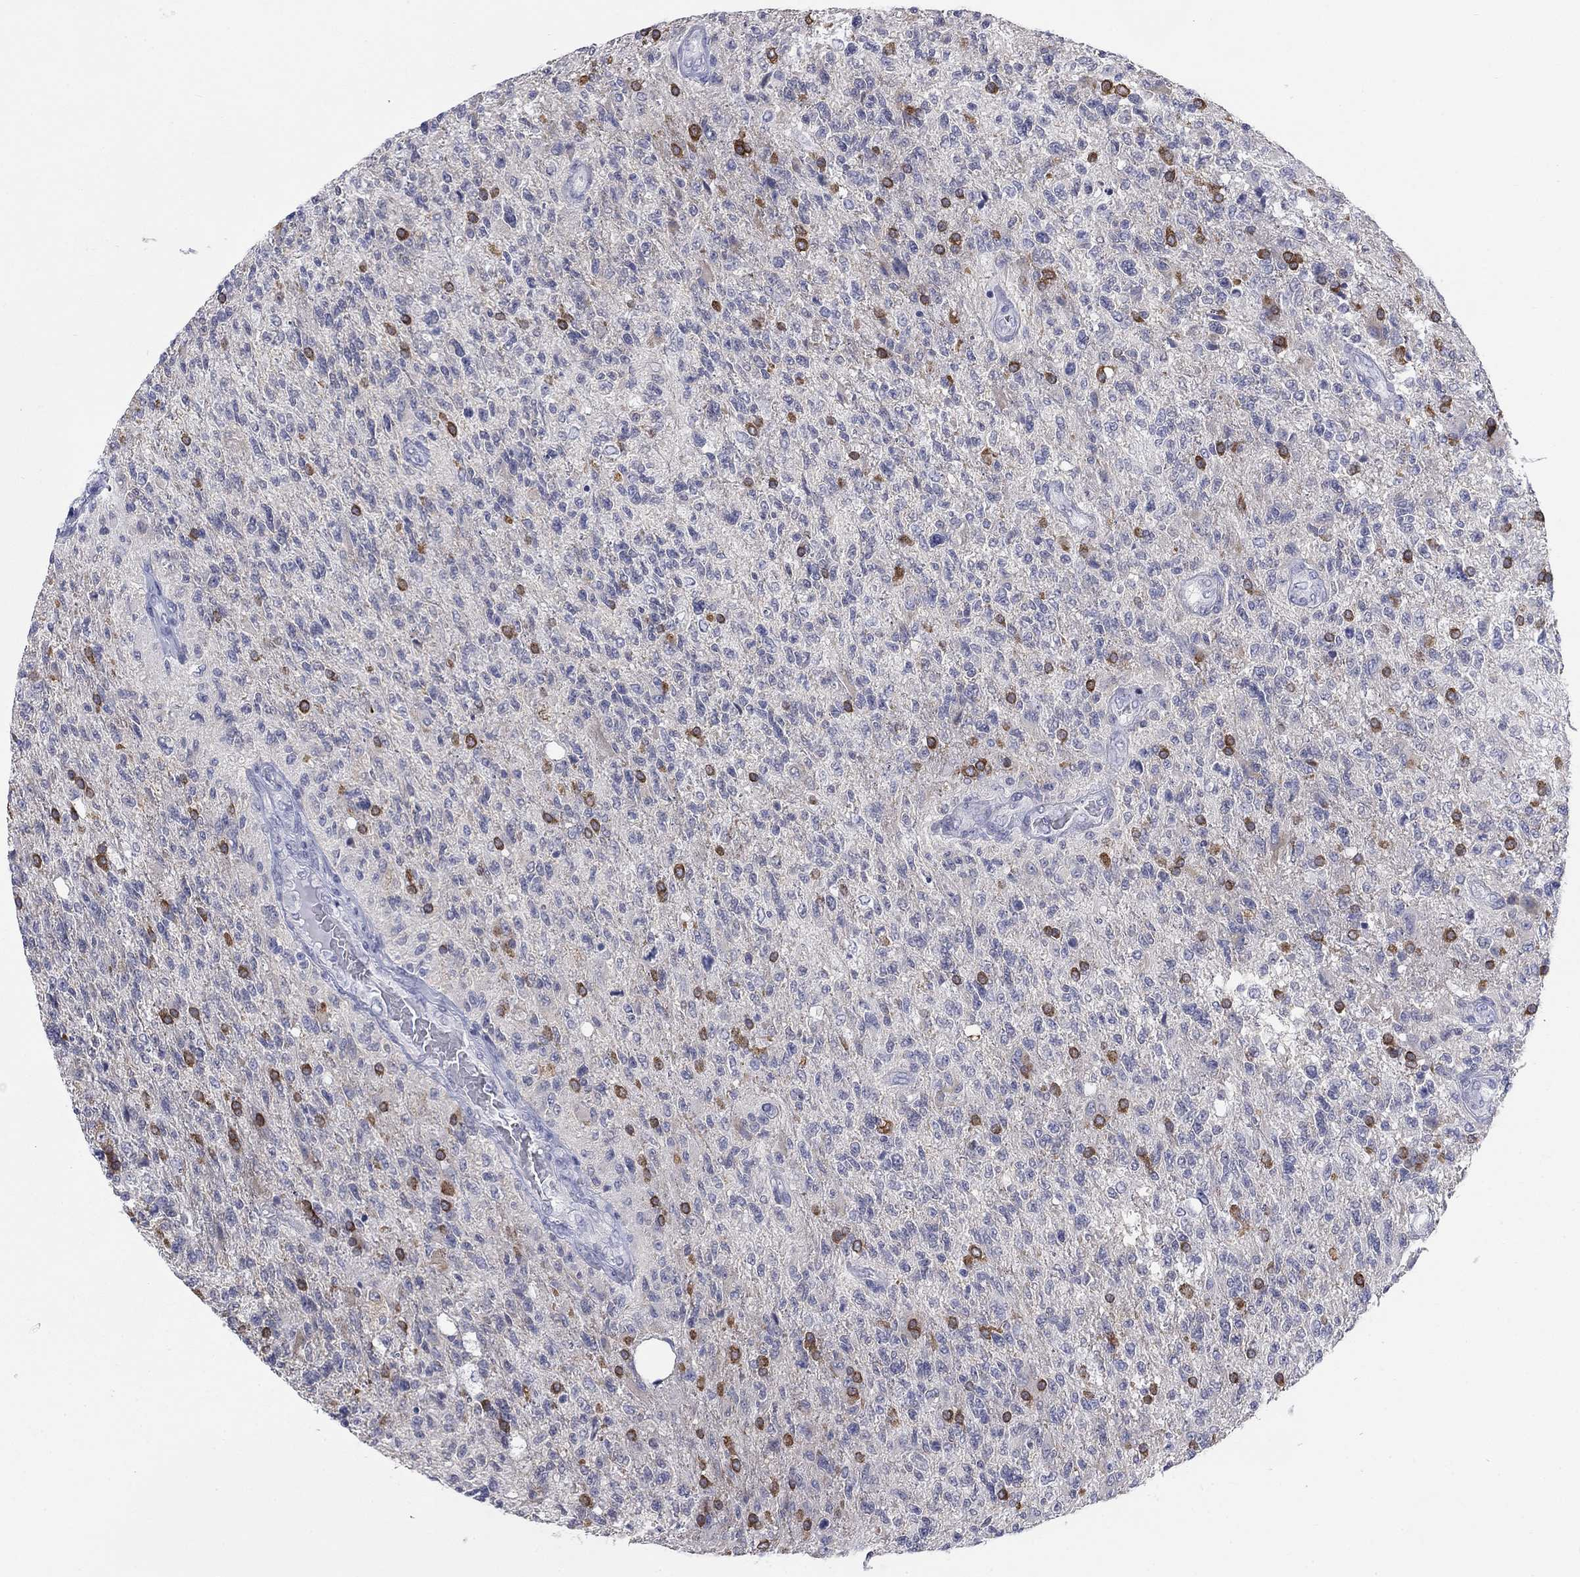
{"staining": {"intensity": "strong", "quantity": "<25%", "location": "cytoplasmic/membranous"}, "tissue": "glioma", "cell_type": "Tumor cells", "image_type": "cancer", "snomed": [{"axis": "morphology", "description": "Glioma, malignant, High grade"}, {"axis": "topography", "description": "Brain"}], "caption": "There is medium levels of strong cytoplasmic/membranous positivity in tumor cells of malignant glioma (high-grade), as demonstrated by immunohistochemical staining (brown color).", "gene": "ECEL1", "patient": {"sex": "male", "age": 56}}